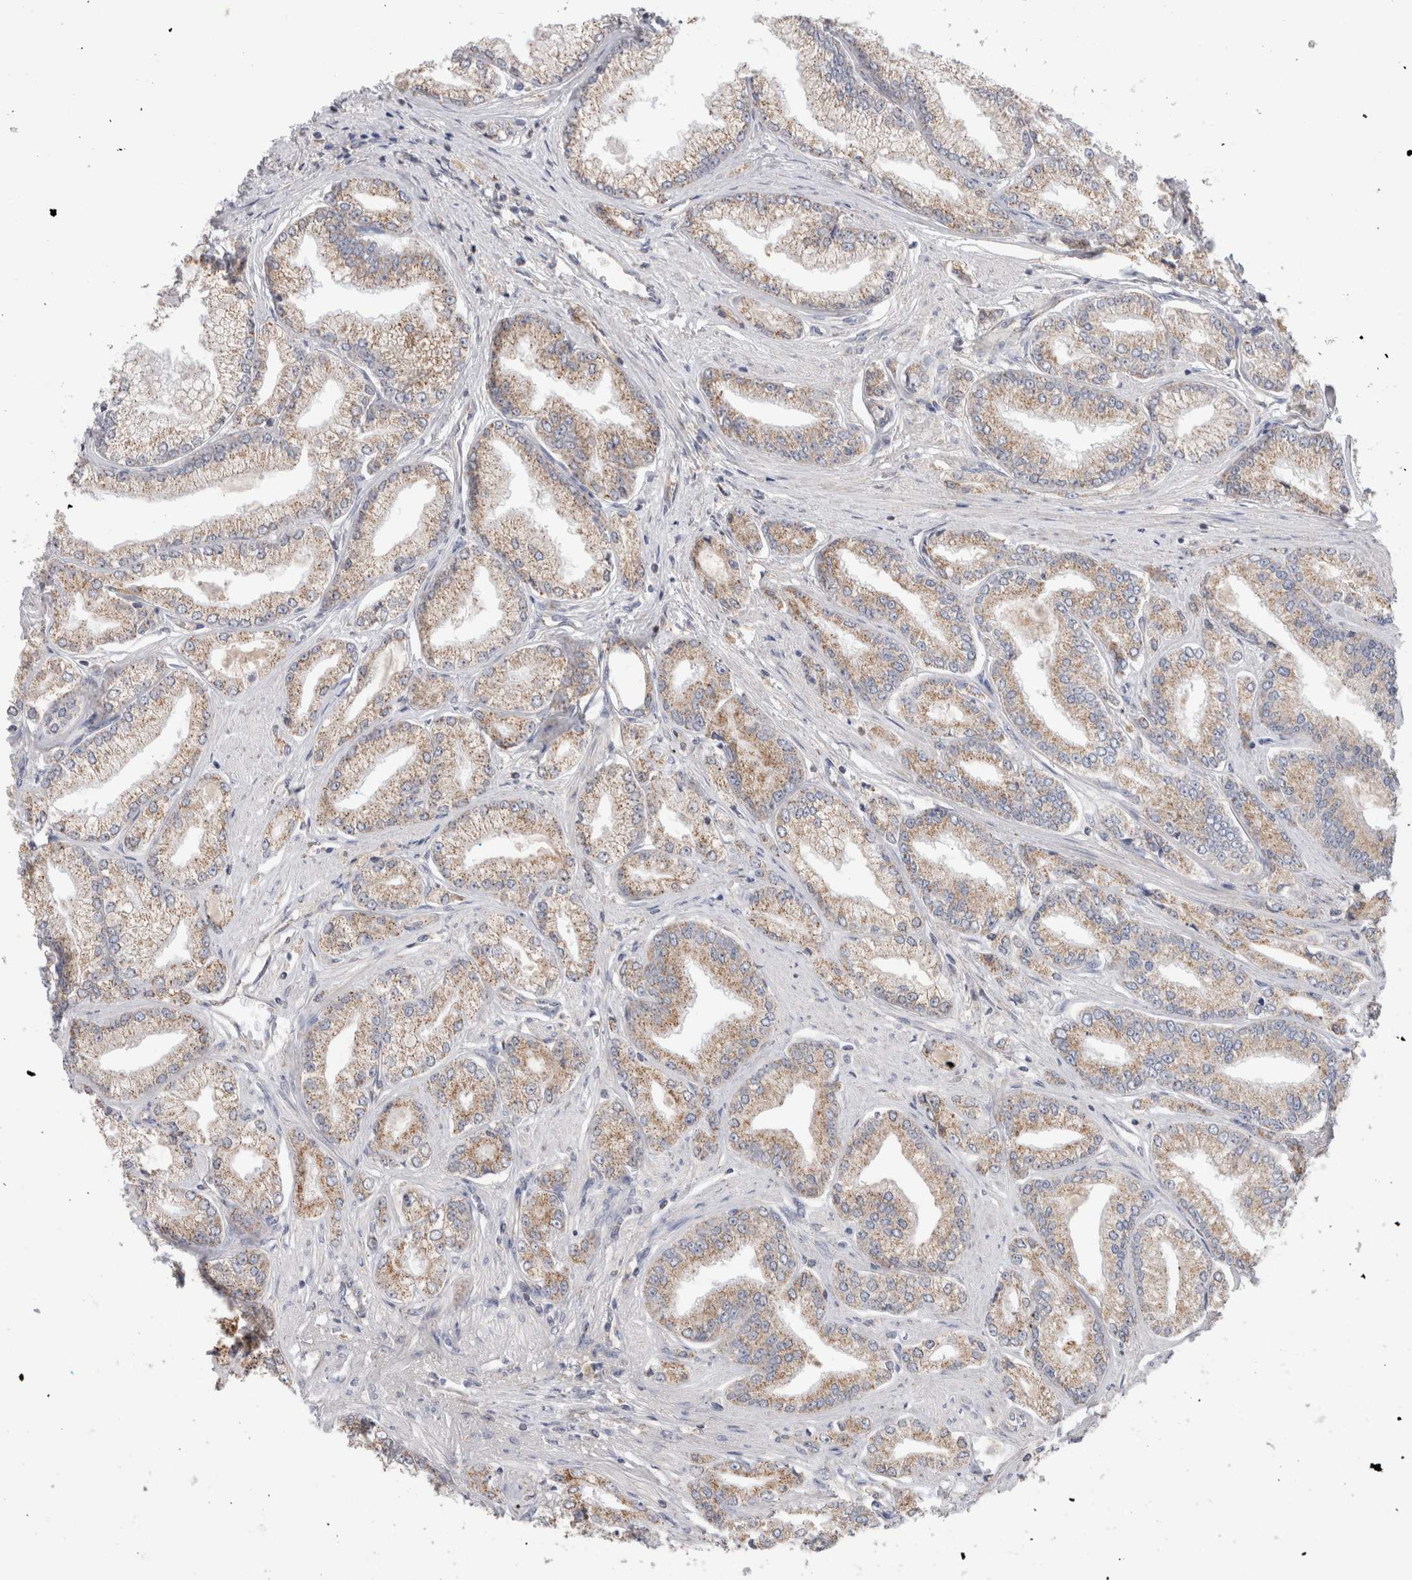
{"staining": {"intensity": "weak", "quantity": "25%-75%", "location": "cytoplasmic/membranous"}, "tissue": "prostate cancer", "cell_type": "Tumor cells", "image_type": "cancer", "snomed": [{"axis": "morphology", "description": "Adenocarcinoma, Low grade"}, {"axis": "topography", "description": "Prostate"}], "caption": "There is low levels of weak cytoplasmic/membranous expression in tumor cells of prostate cancer (low-grade adenocarcinoma), as demonstrated by immunohistochemical staining (brown color).", "gene": "IARS2", "patient": {"sex": "male", "age": 52}}